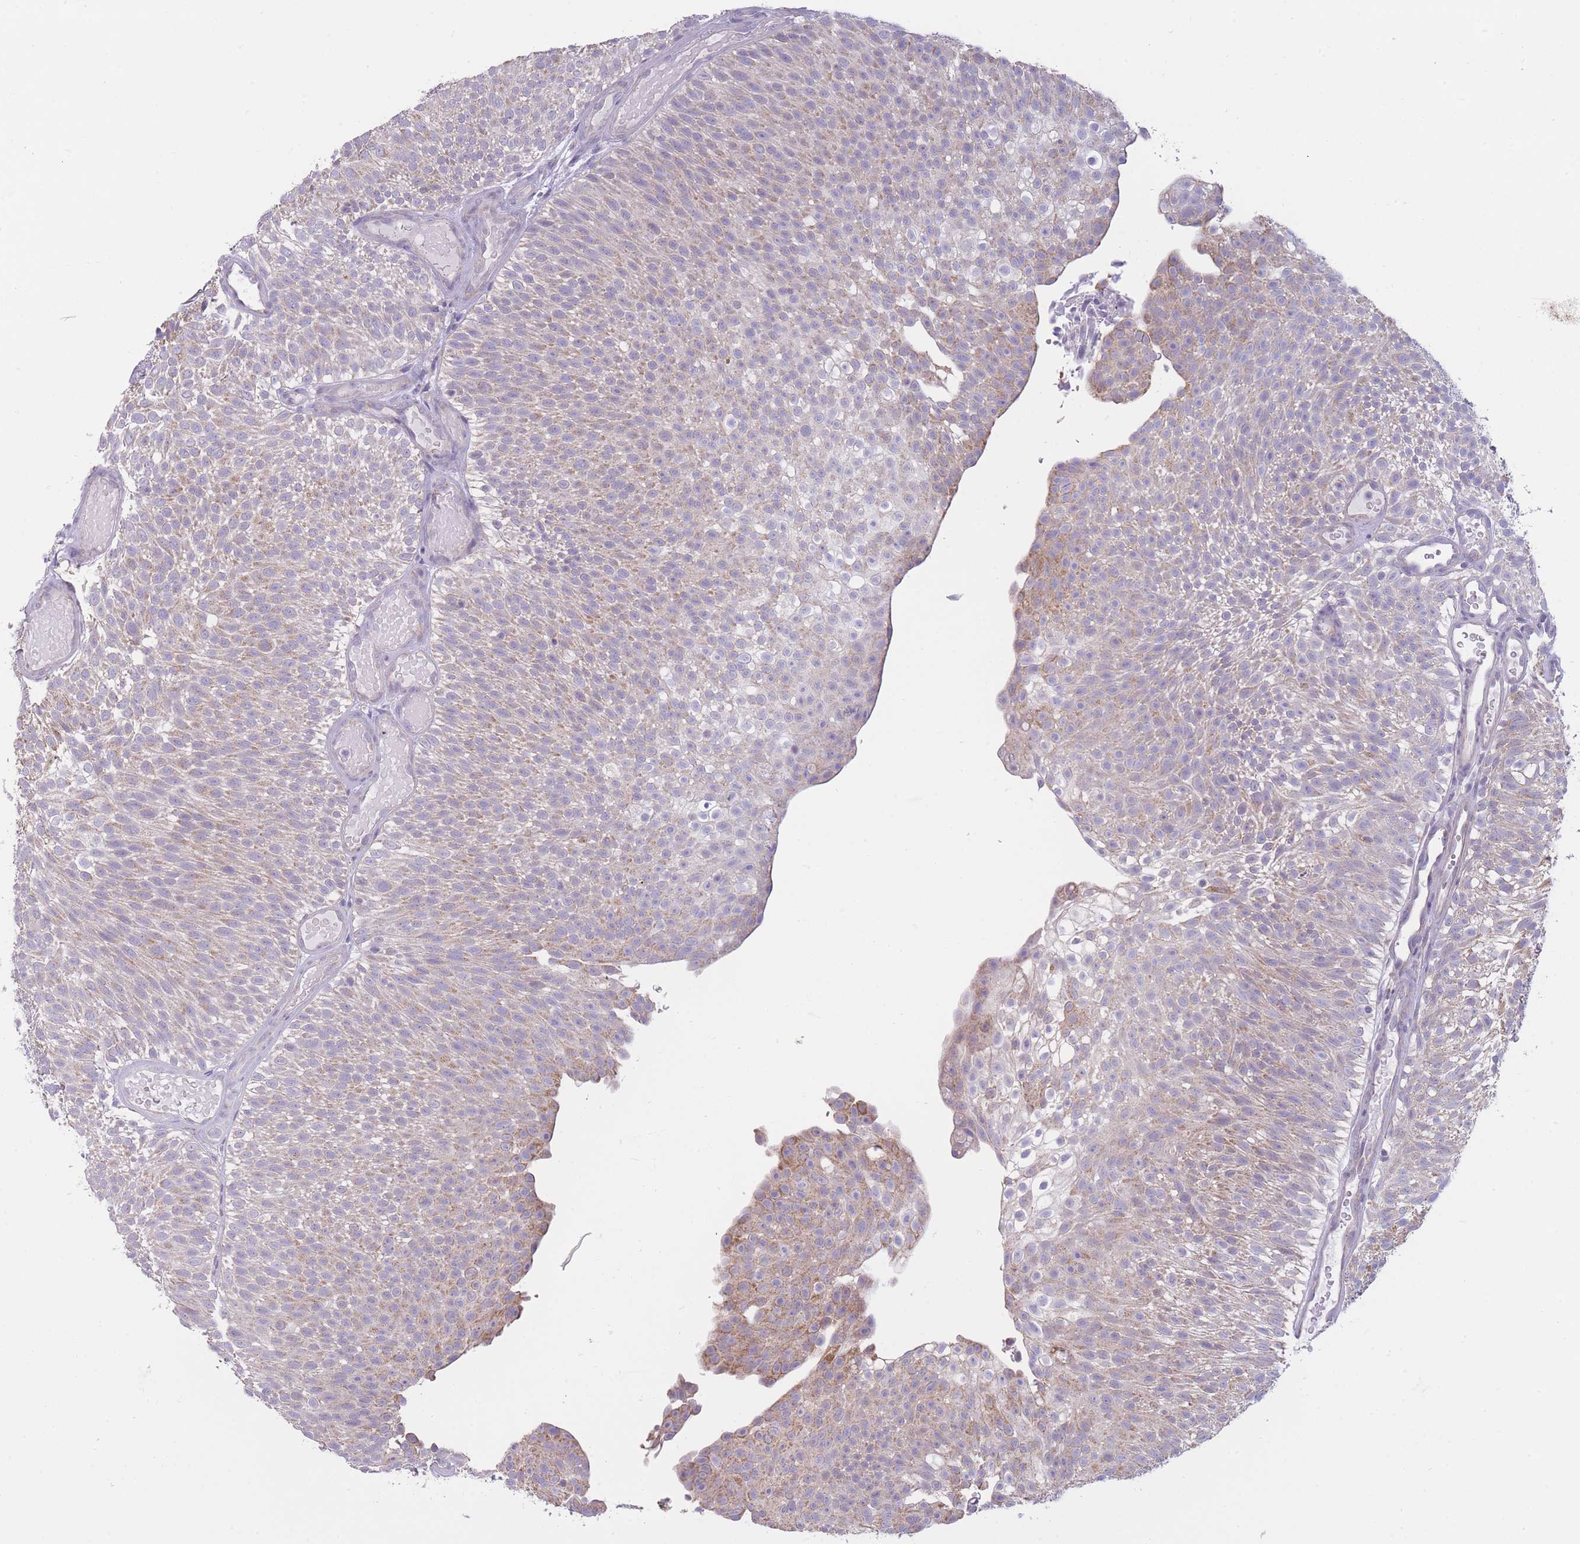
{"staining": {"intensity": "moderate", "quantity": ">75%", "location": "cytoplasmic/membranous"}, "tissue": "urothelial cancer", "cell_type": "Tumor cells", "image_type": "cancer", "snomed": [{"axis": "morphology", "description": "Urothelial carcinoma, Low grade"}, {"axis": "topography", "description": "Urinary bladder"}], "caption": "Low-grade urothelial carcinoma stained with a brown dye exhibits moderate cytoplasmic/membranous positive expression in approximately >75% of tumor cells.", "gene": "MRPS18C", "patient": {"sex": "male", "age": 78}}